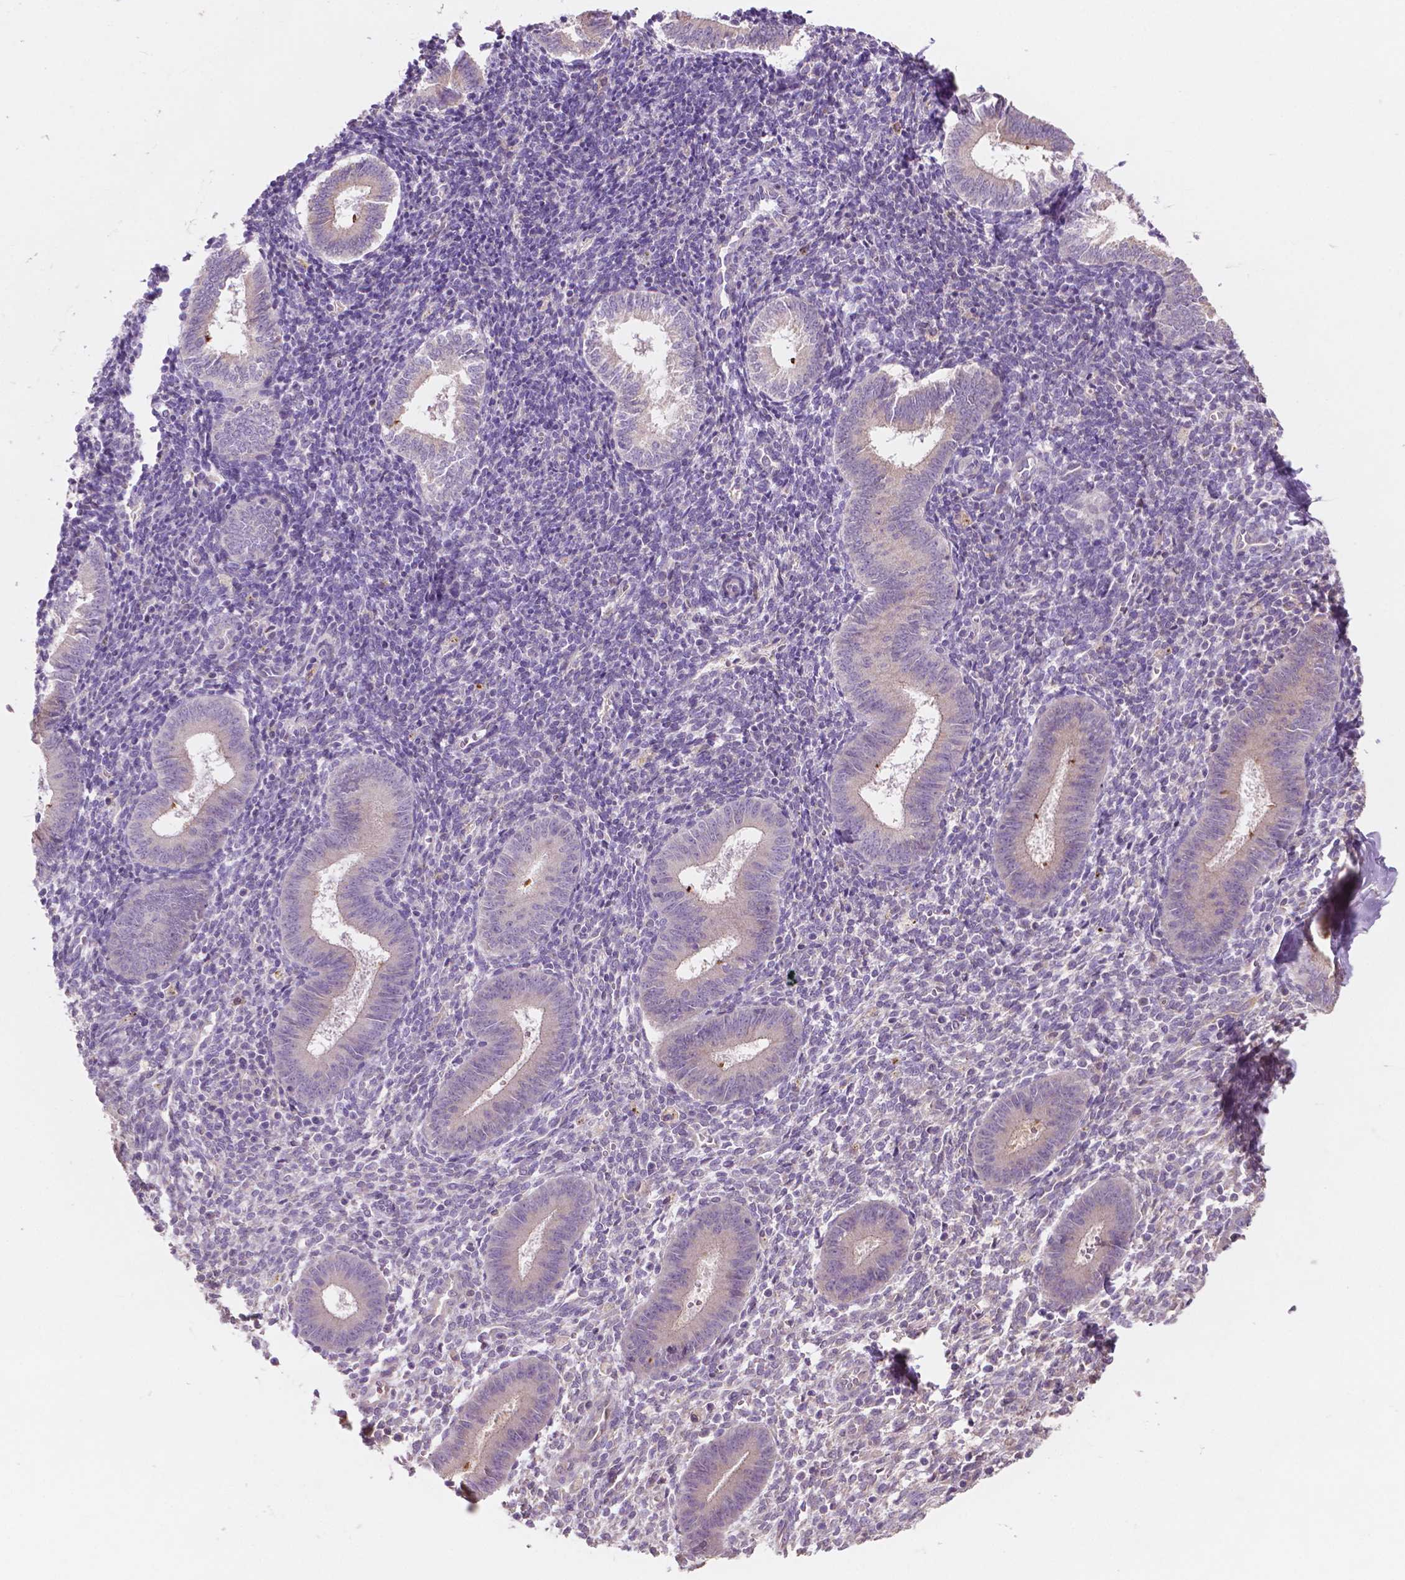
{"staining": {"intensity": "negative", "quantity": "none", "location": "none"}, "tissue": "endometrium", "cell_type": "Cells in endometrial stroma", "image_type": "normal", "snomed": [{"axis": "morphology", "description": "Normal tissue, NOS"}, {"axis": "topography", "description": "Endometrium"}], "caption": "Endometrium stained for a protein using immunohistochemistry (IHC) displays no staining cells in endometrial stroma.", "gene": "LRP1B", "patient": {"sex": "female", "age": 25}}